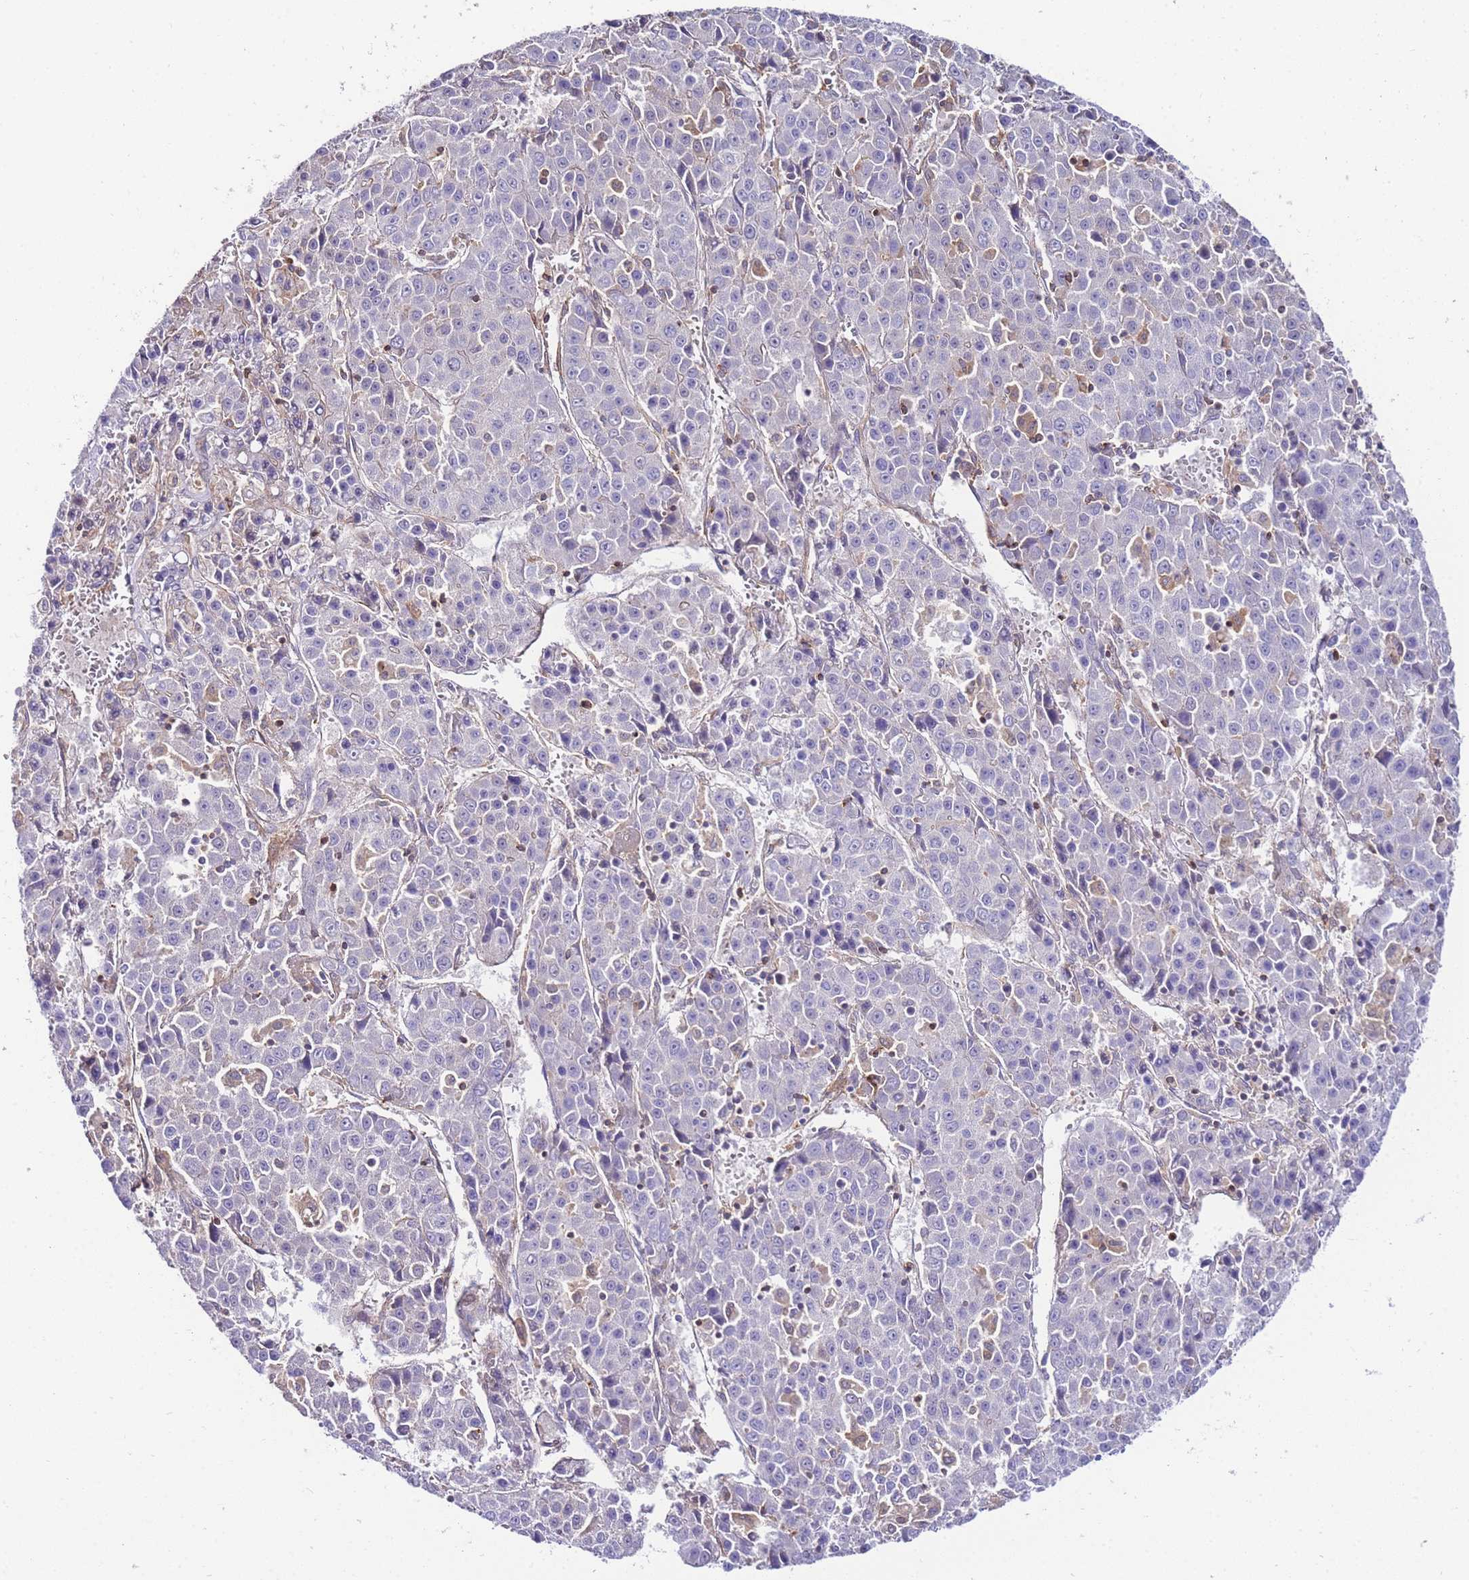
{"staining": {"intensity": "negative", "quantity": "none", "location": "none"}, "tissue": "liver cancer", "cell_type": "Tumor cells", "image_type": "cancer", "snomed": [{"axis": "morphology", "description": "Carcinoma, Hepatocellular, NOS"}, {"axis": "topography", "description": "Liver"}], "caption": "Liver cancer (hepatocellular carcinoma) was stained to show a protein in brown. There is no significant expression in tumor cells. (DAB (3,3'-diaminobenzidine) IHC with hematoxylin counter stain).", "gene": "FBN3", "patient": {"sex": "female", "age": 53}}